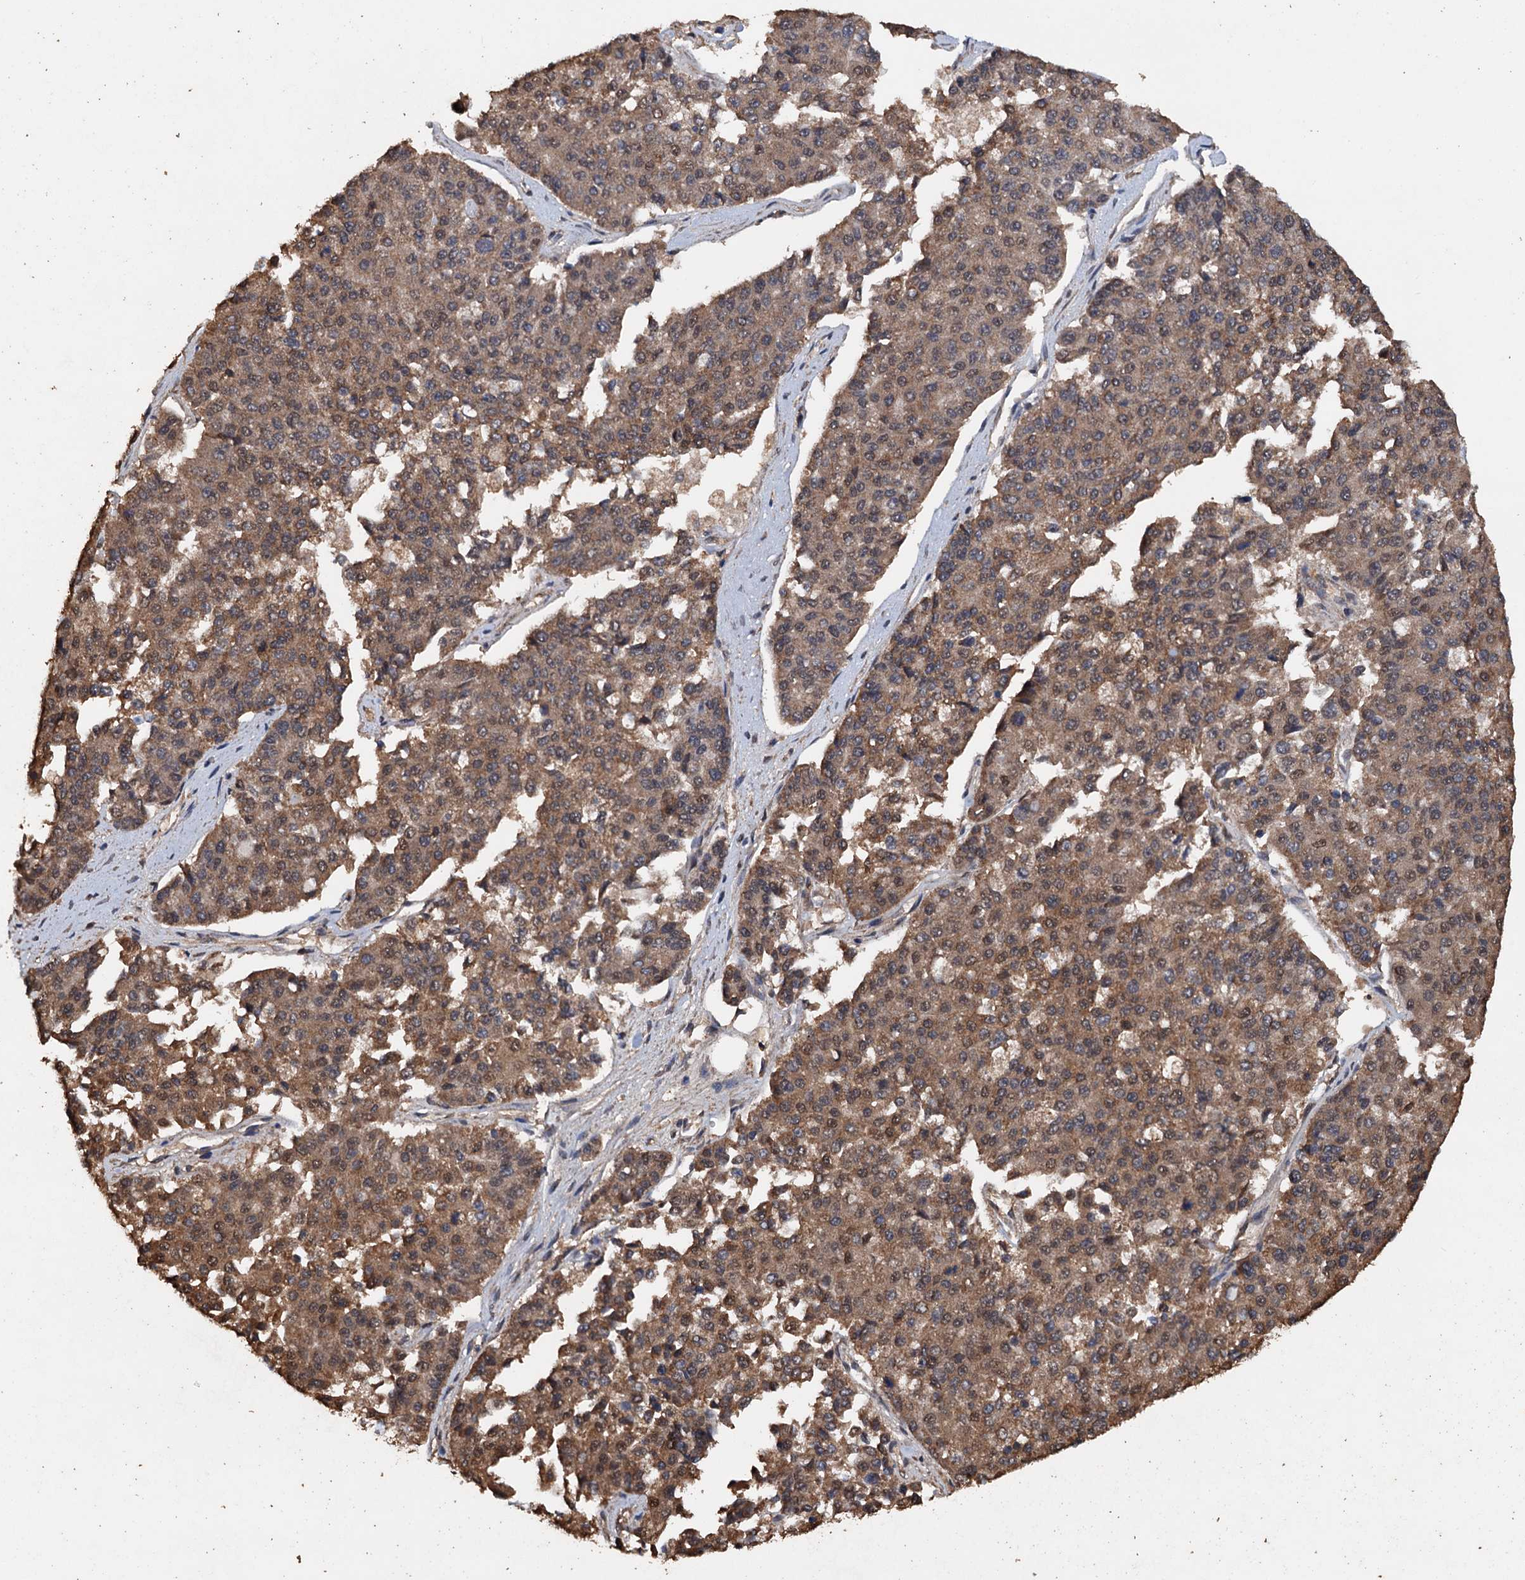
{"staining": {"intensity": "moderate", "quantity": ">75%", "location": "cytoplasmic/membranous,nuclear"}, "tissue": "pancreatic cancer", "cell_type": "Tumor cells", "image_type": "cancer", "snomed": [{"axis": "morphology", "description": "Adenocarcinoma, NOS"}, {"axis": "topography", "description": "Pancreas"}], "caption": "The image exhibits immunohistochemical staining of pancreatic adenocarcinoma. There is moderate cytoplasmic/membranous and nuclear staining is present in approximately >75% of tumor cells.", "gene": "PSMD9", "patient": {"sex": "male", "age": 50}}